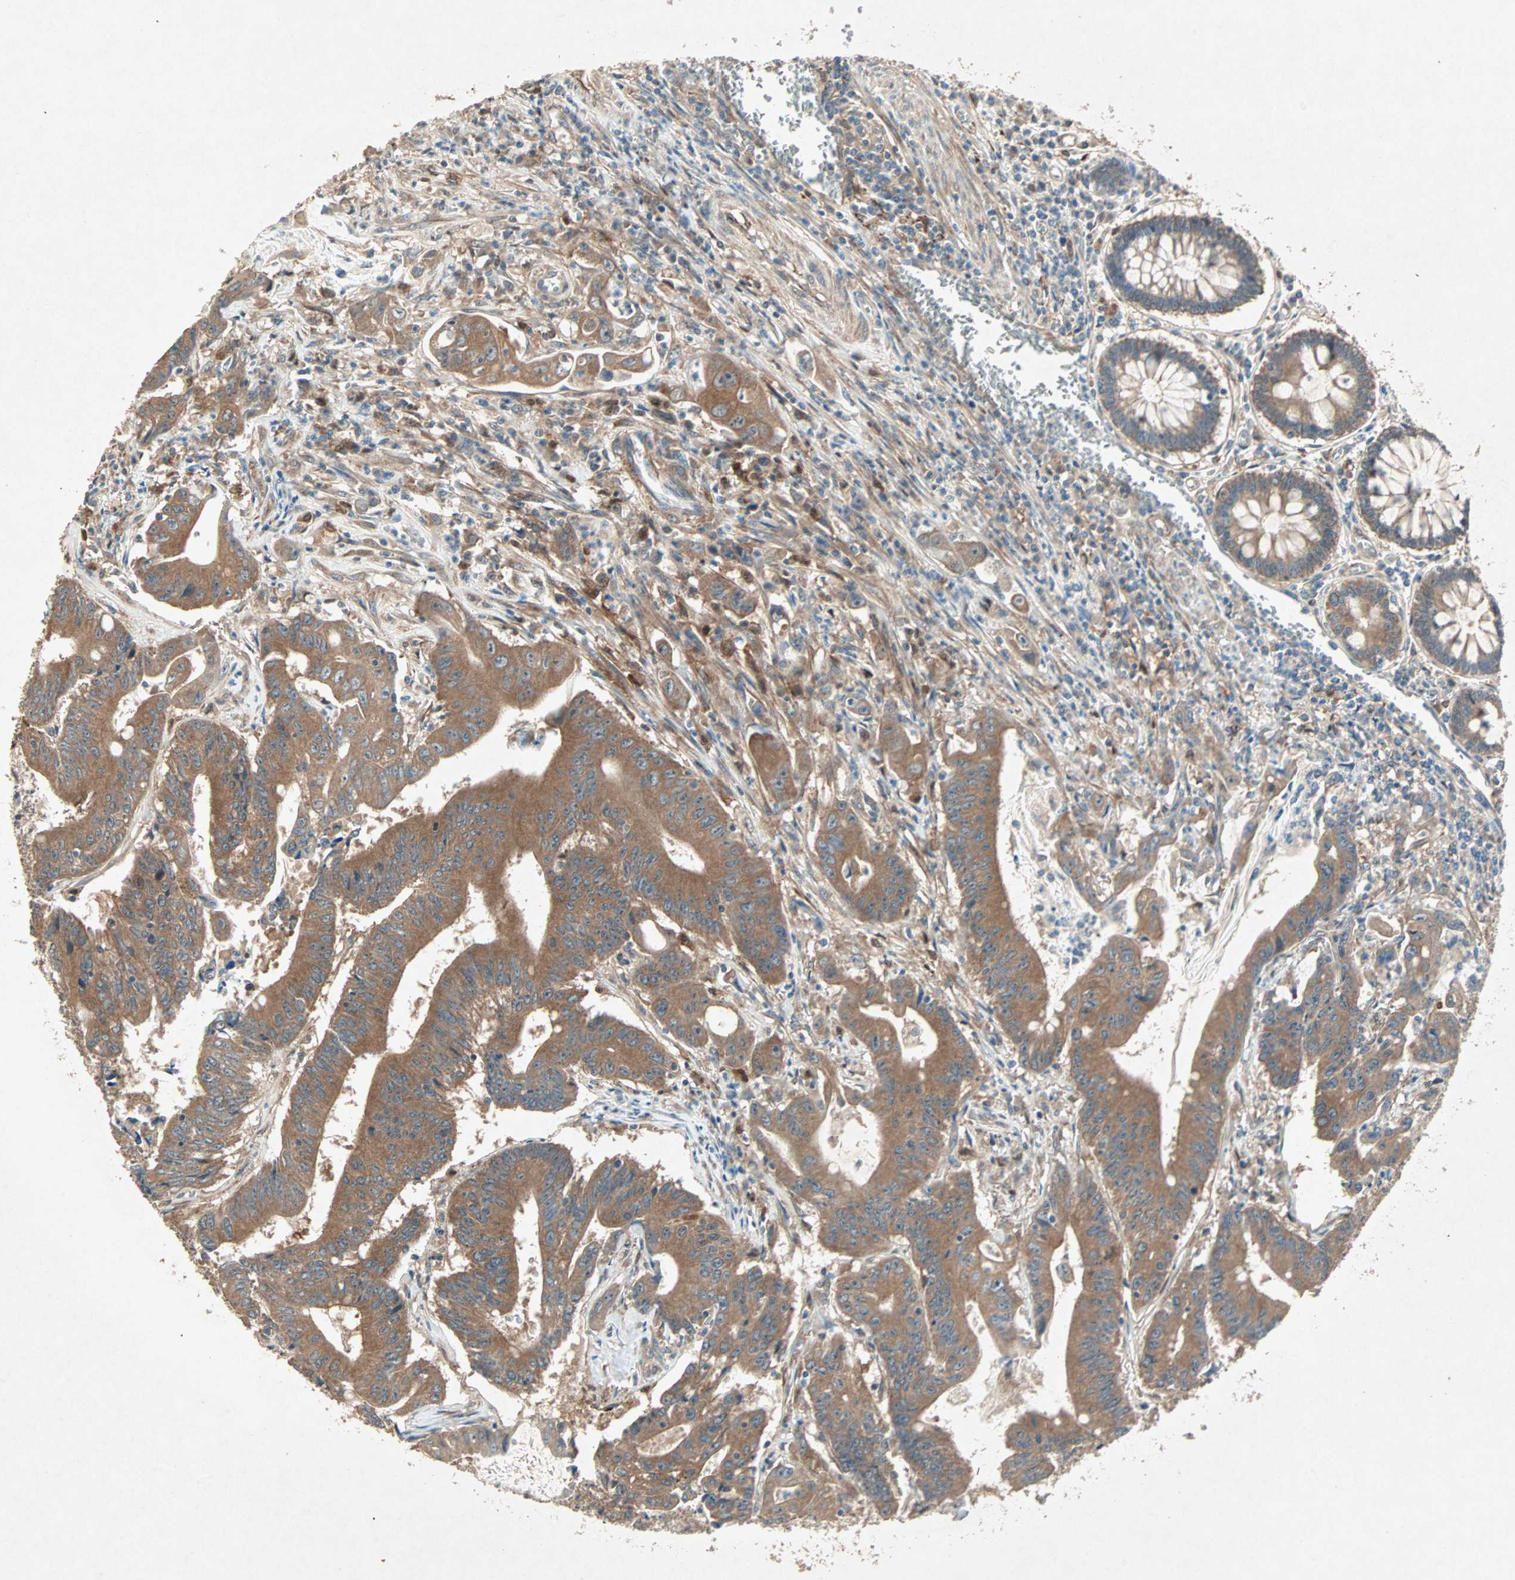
{"staining": {"intensity": "moderate", "quantity": ">75%", "location": "cytoplasmic/membranous"}, "tissue": "colorectal cancer", "cell_type": "Tumor cells", "image_type": "cancer", "snomed": [{"axis": "morphology", "description": "Adenocarcinoma, NOS"}, {"axis": "topography", "description": "Colon"}], "caption": "A histopathology image showing moderate cytoplasmic/membranous expression in approximately >75% of tumor cells in colorectal cancer, as visualized by brown immunohistochemical staining.", "gene": "SDSL", "patient": {"sex": "male", "age": 45}}